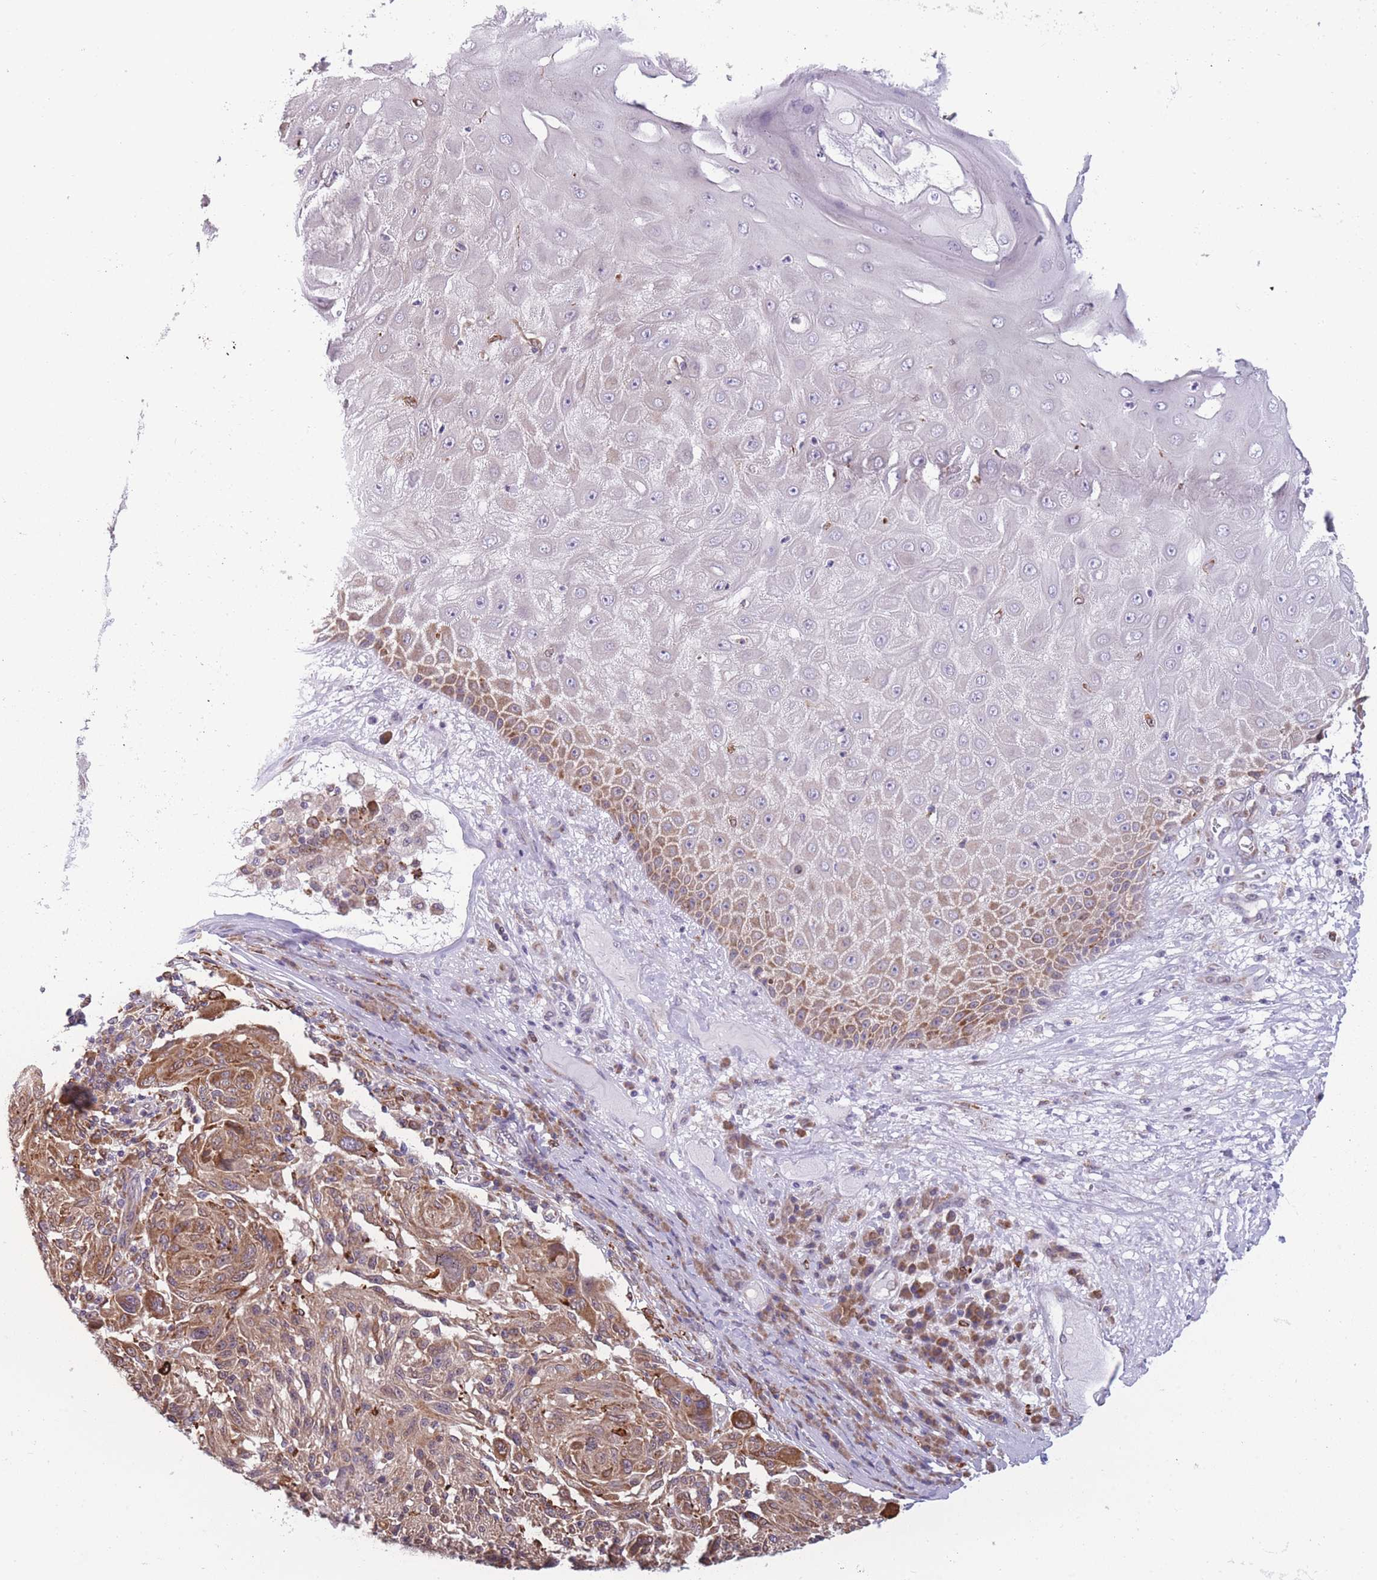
{"staining": {"intensity": "moderate", "quantity": ">75%", "location": "cytoplasmic/membranous"}, "tissue": "melanoma", "cell_type": "Tumor cells", "image_type": "cancer", "snomed": [{"axis": "morphology", "description": "Malignant melanoma, NOS"}, {"axis": "topography", "description": "Skin"}], "caption": "Protein expression analysis of human malignant melanoma reveals moderate cytoplasmic/membranous positivity in approximately >75% of tumor cells. (DAB IHC, brown staining for protein, blue staining for nuclei).", "gene": "TMEM121", "patient": {"sex": "male", "age": 53}}